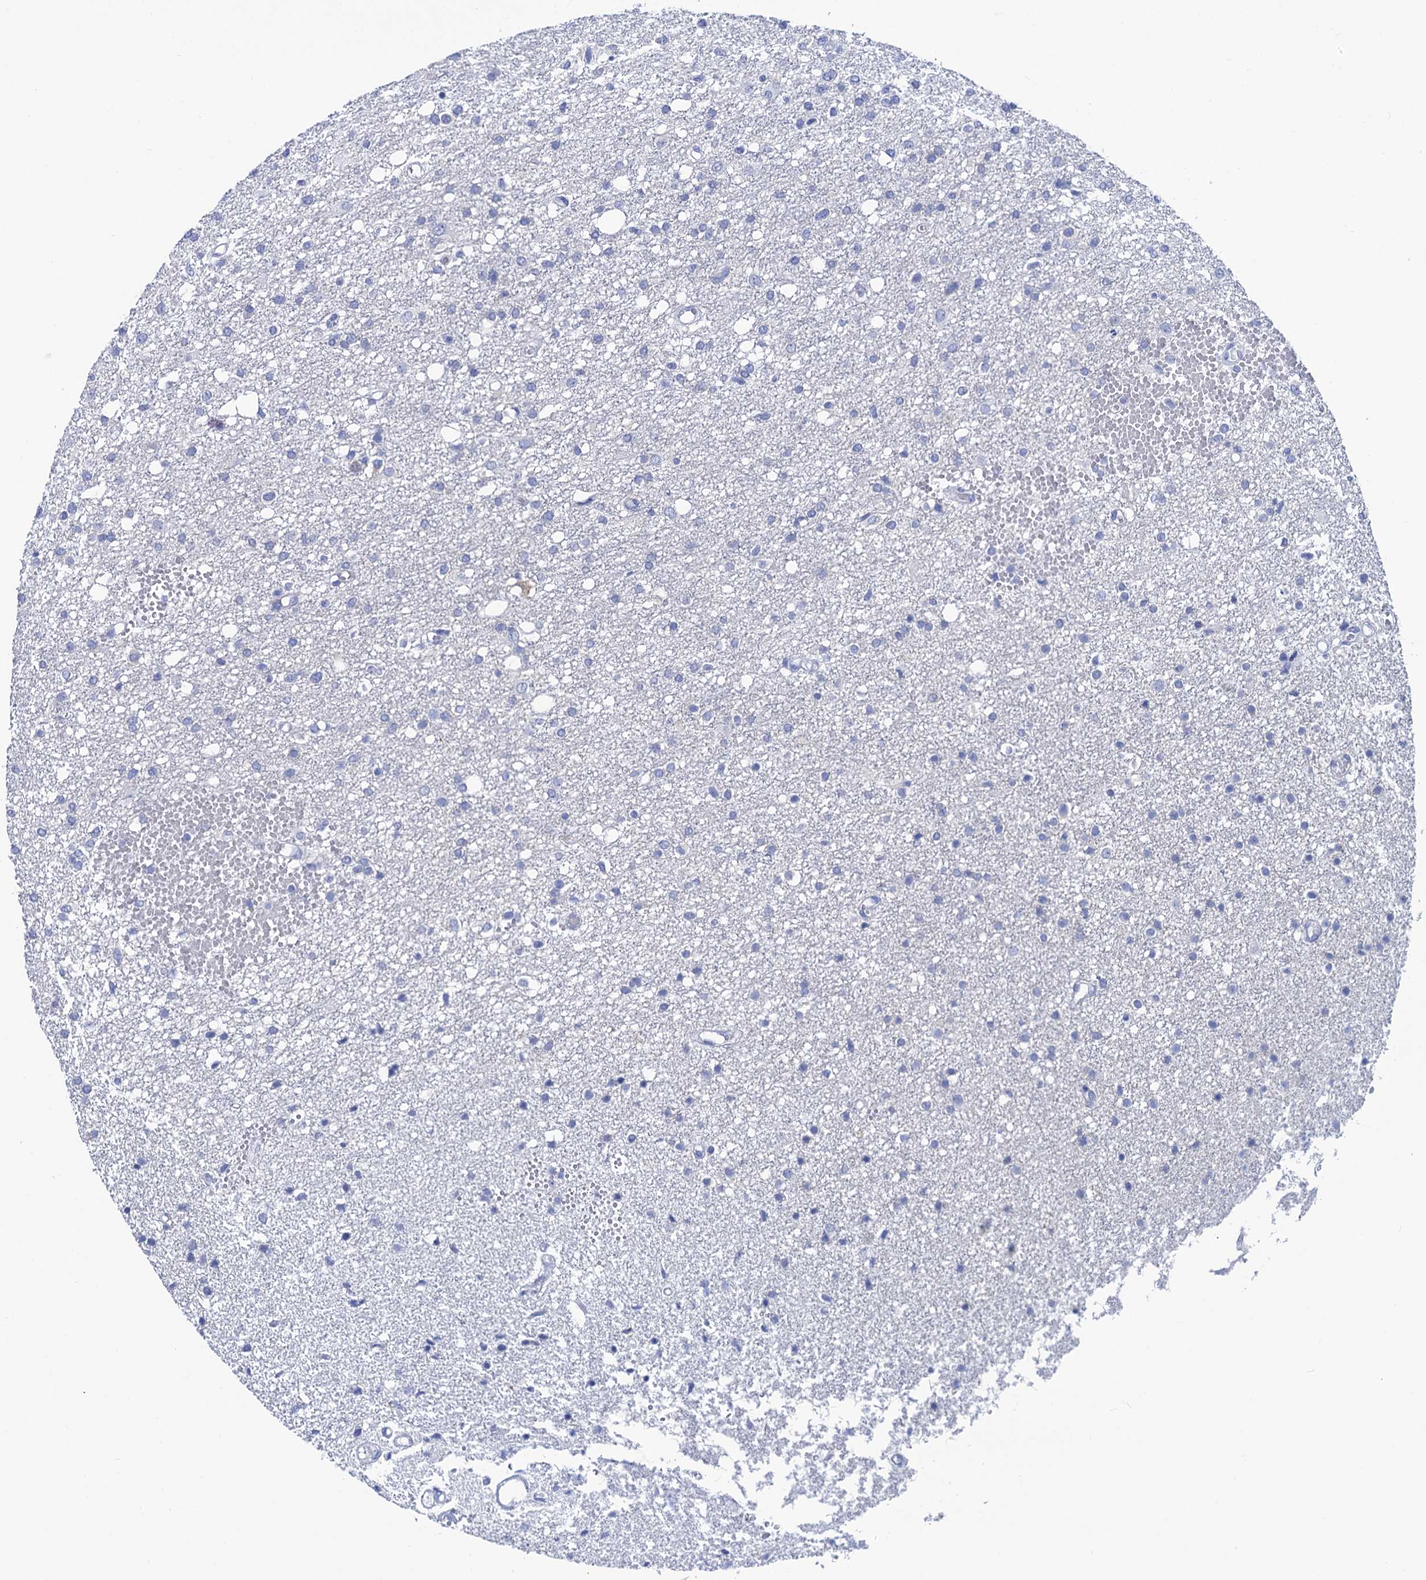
{"staining": {"intensity": "negative", "quantity": "none", "location": "none"}, "tissue": "glioma", "cell_type": "Tumor cells", "image_type": "cancer", "snomed": [{"axis": "morphology", "description": "Glioma, malignant, High grade"}, {"axis": "topography", "description": "Brain"}], "caption": "Tumor cells show no significant staining in glioma.", "gene": "RAB3IP", "patient": {"sex": "female", "age": 59}}